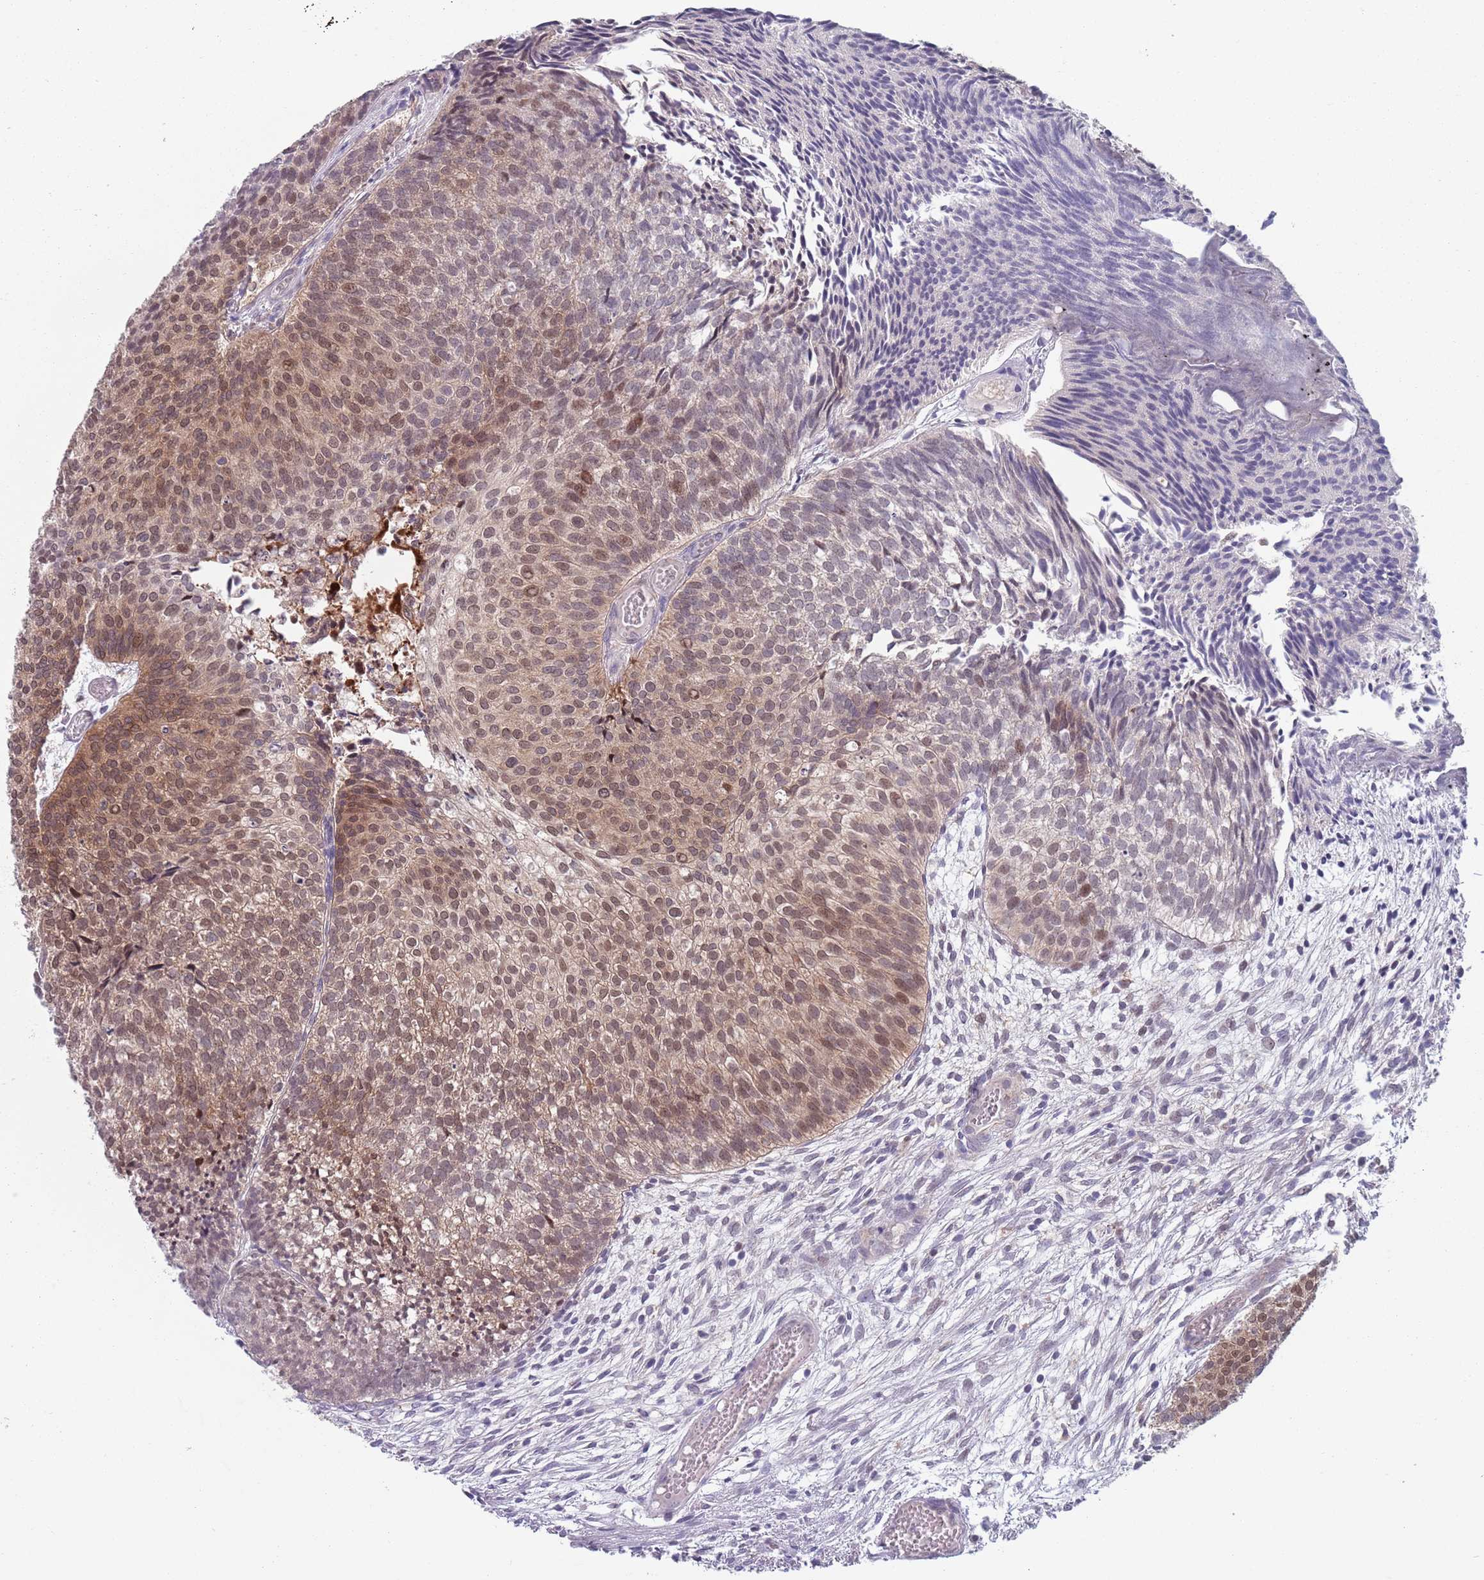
{"staining": {"intensity": "weak", "quantity": "25%-75%", "location": "cytoplasmic/membranous,nuclear"}, "tissue": "urothelial cancer", "cell_type": "Tumor cells", "image_type": "cancer", "snomed": [{"axis": "morphology", "description": "Urothelial carcinoma, Low grade"}, {"axis": "topography", "description": "Urinary bladder"}], "caption": "Approximately 25%-75% of tumor cells in urothelial cancer display weak cytoplasmic/membranous and nuclear protein positivity as visualized by brown immunohistochemical staining.", "gene": "CLNS1A", "patient": {"sex": "male", "age": 84}}